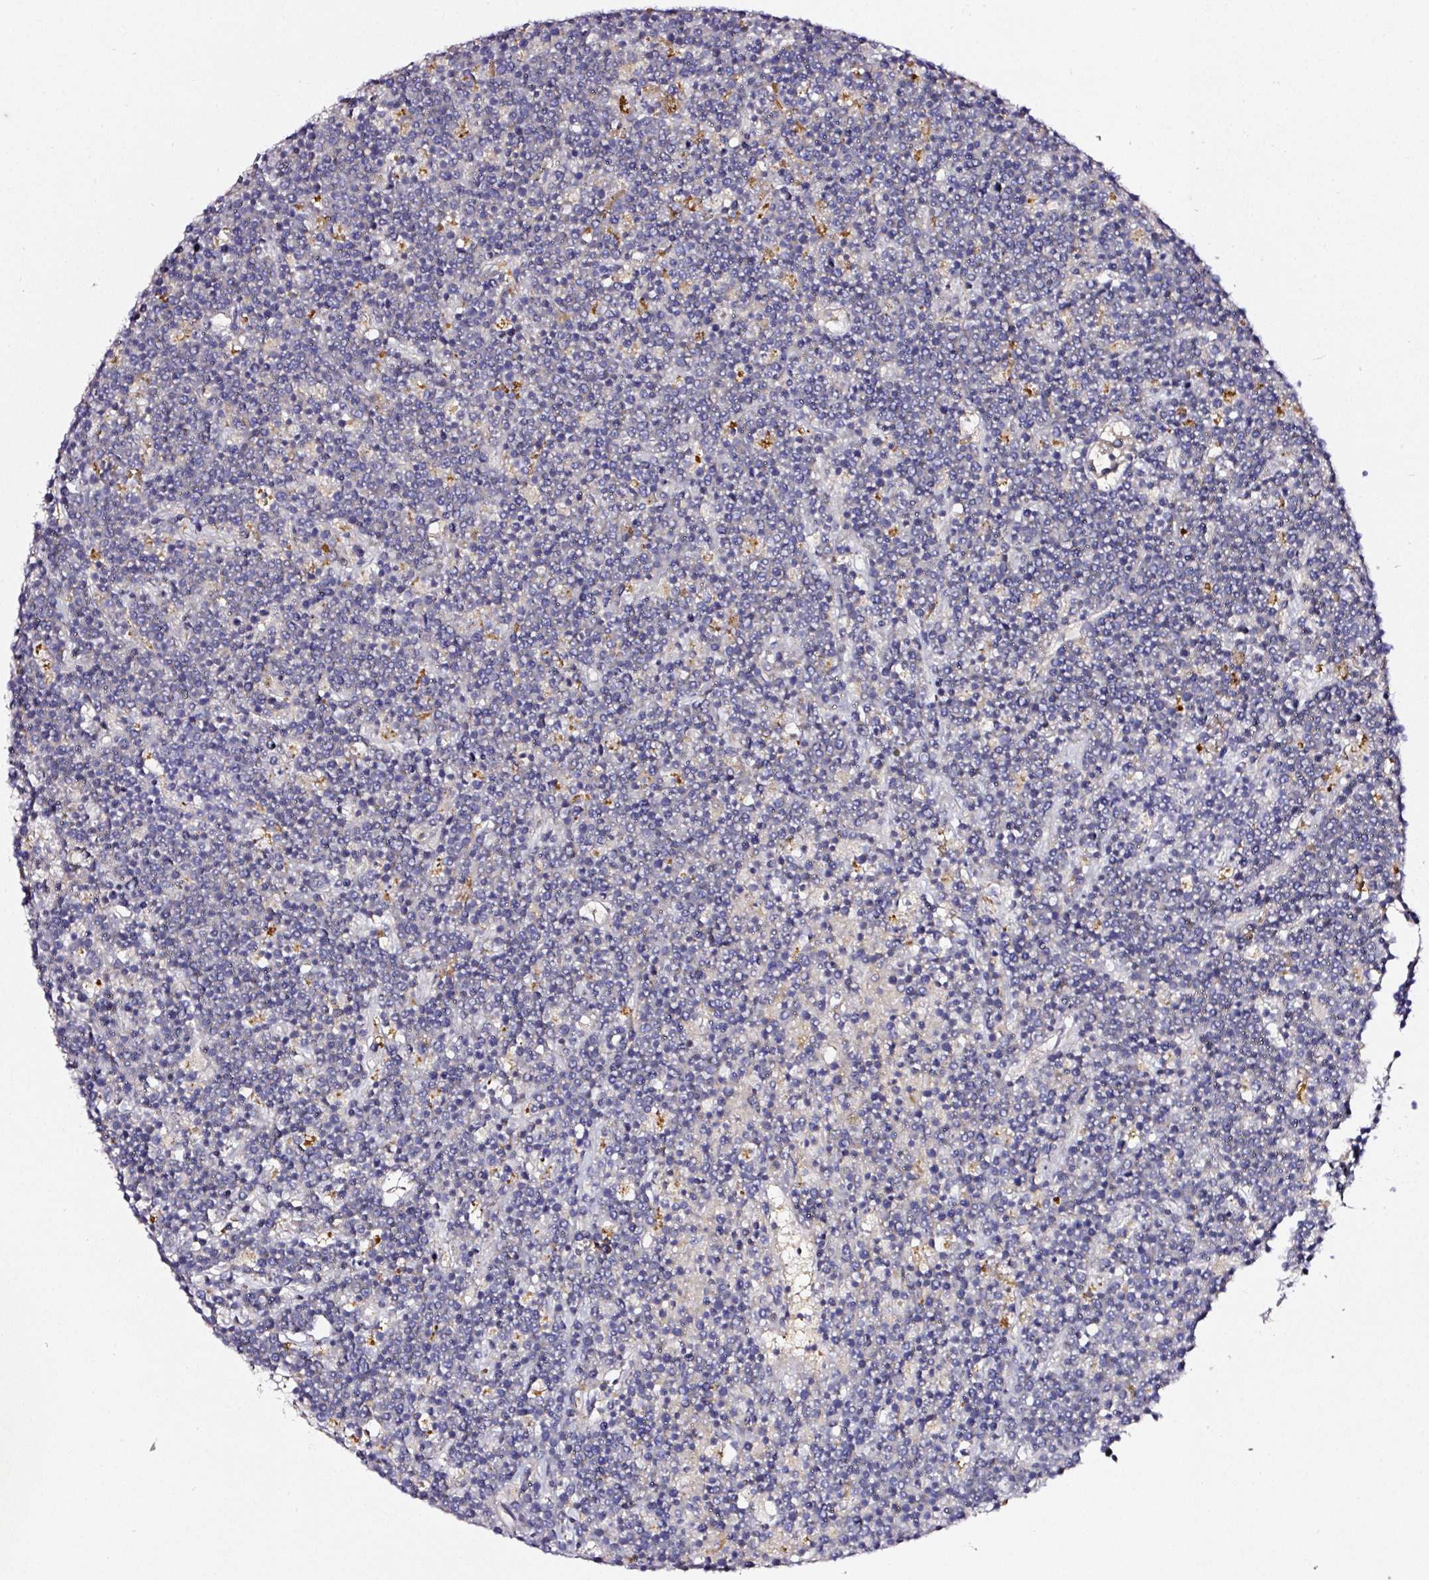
{"staining": {"intensity": "negative", "quantity": "none", "location": "none"}, "tissue": "lymphoma", "cell_type": "Tumor cells", "image_type": "cancer", "snomed": [{"axis": "morphology", "description": "Malignant lymphoma, non-Hodgkin's type, High grade"}, {"axis": "topography", "description": "Ovary"}], "caption": "Tumor cells are negative for protein expression in human malignant lymphoma, non-Hodgkin's type (high-grade).", "gene": "CD47", "patient": {"sex": "female", "age": 56}}